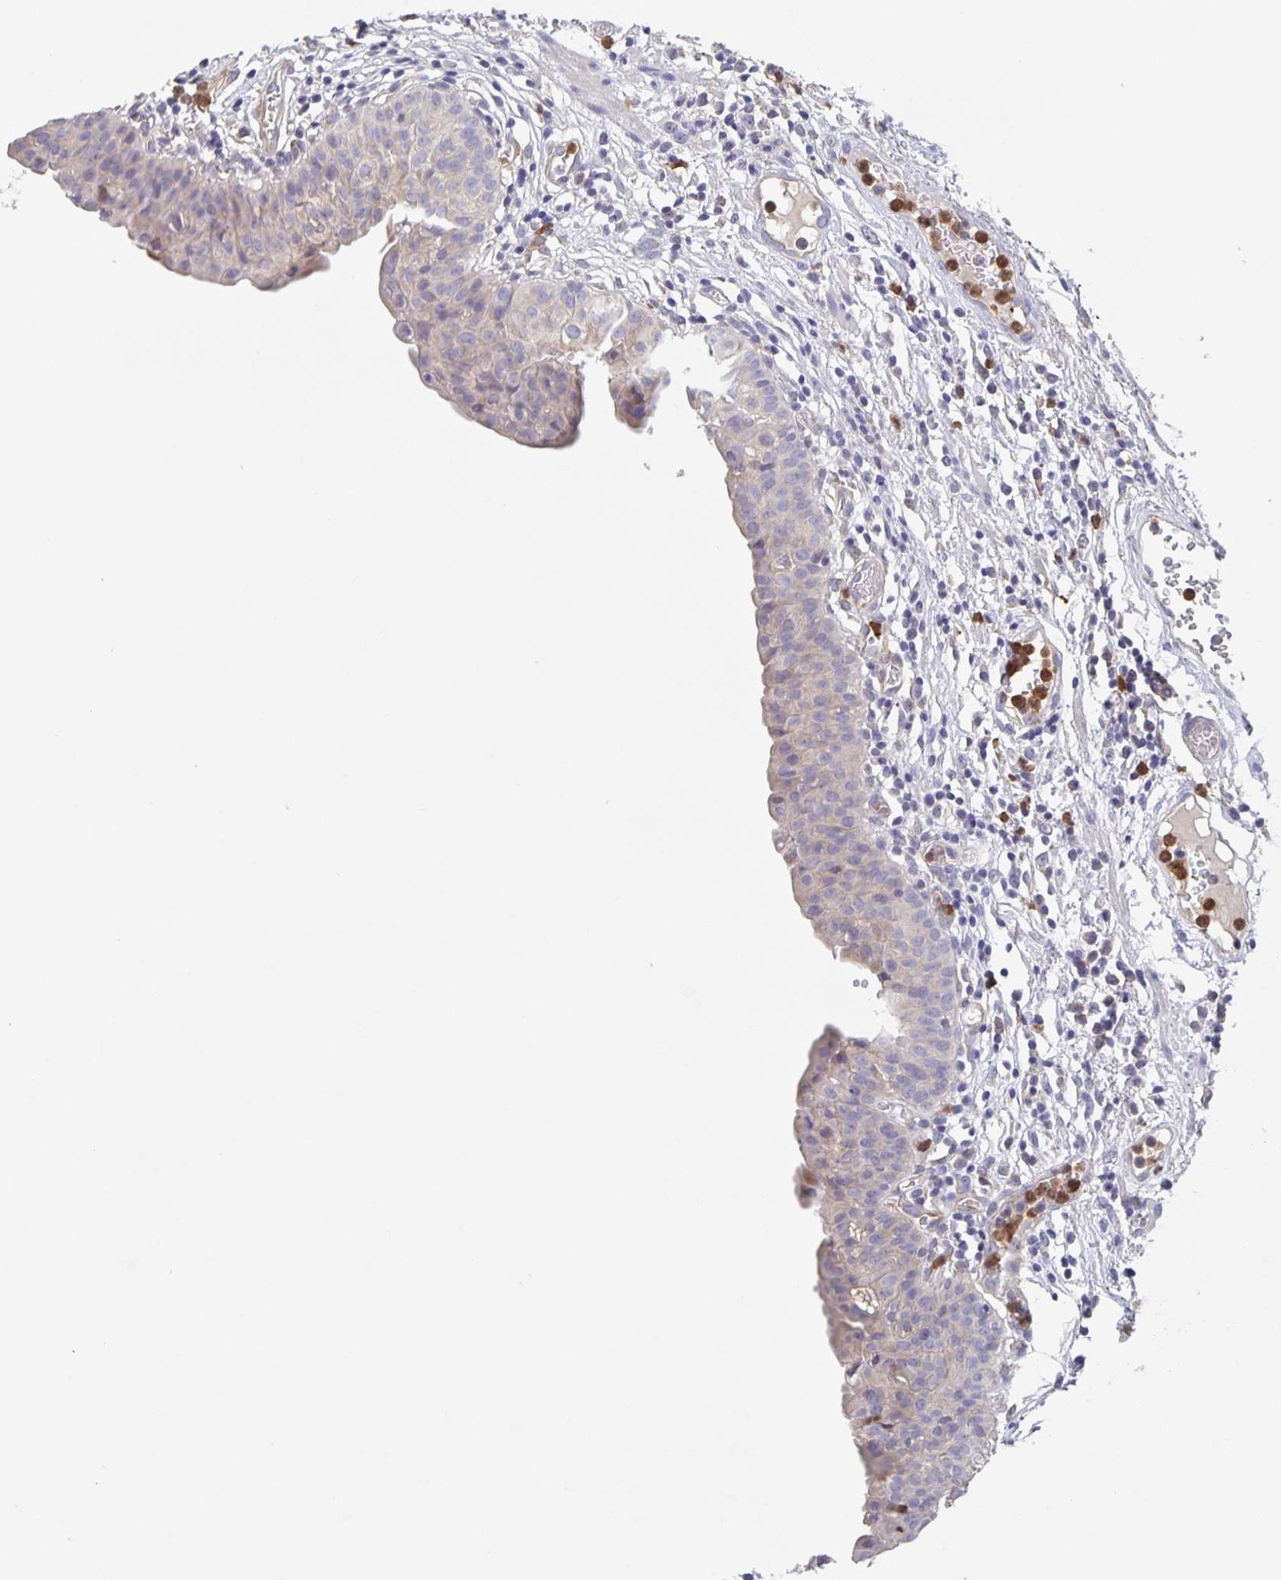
{"staining": {"intensity": "weak", "quantity": "<25%", "location": "cytoplasmic/membranous"}, "tissue": "urinary bladder", "cell_type": "Urothelial cells", "image_type": "normal", "snomed": [{"axis": "morphology", "description": "Normal tissue, NOS"}, {"axis": "morphology", "description": "Inflammation, NOS"}, {"axis": "topography", "description": "Urinary bladder"}], "caption": "The immunohistochemistry (IHC) micrograph has no significant staining in urothelial cells of urinary bladder. Brightfield microscopy of immunohistochemistry (IHC) stained with DAB (3,3'-diaminobenzidine) (brown) and hematoxylin (blue), captured at high magnification.", "gene": "CDC42BPG", "patient": {"sex": "male", "age": 57}}